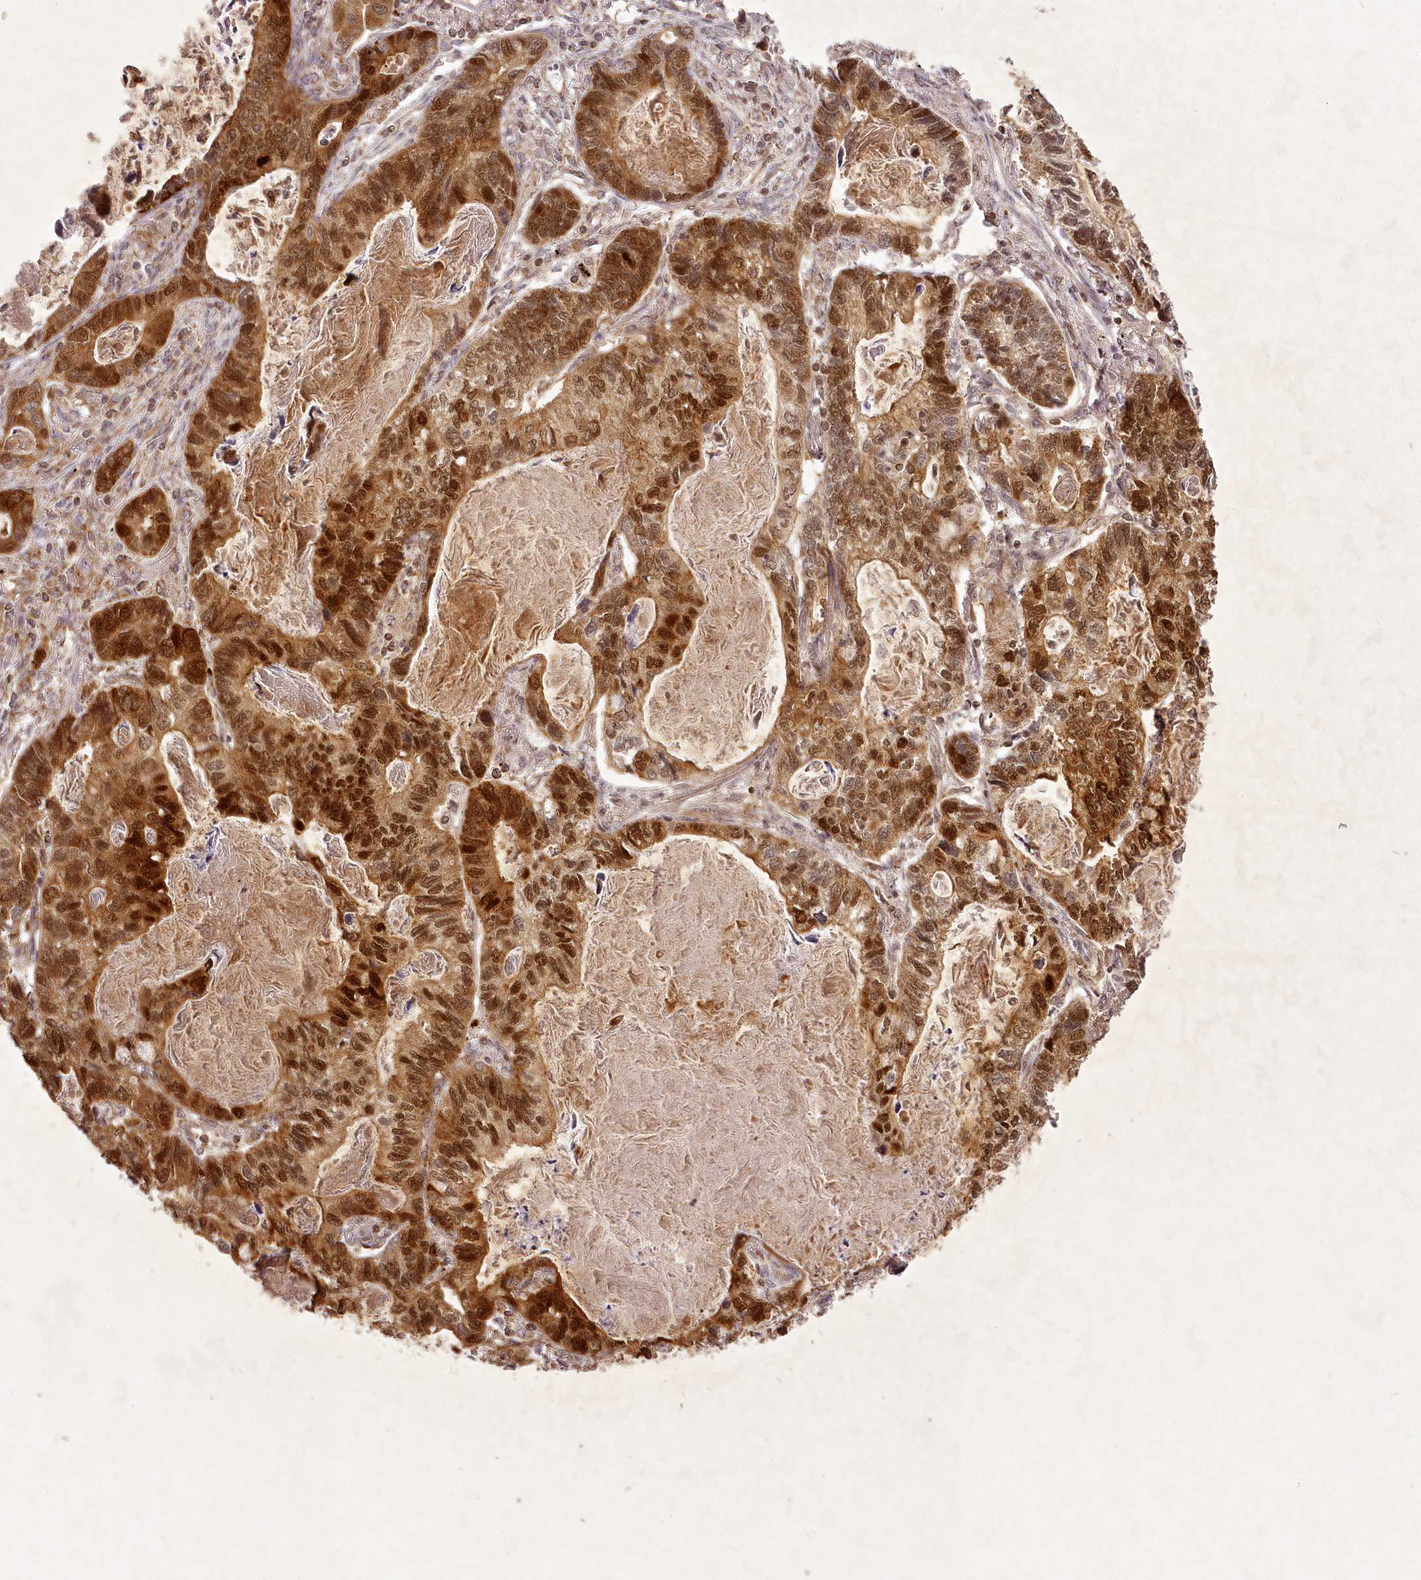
{"staining": {"intensity": "strong", "quantity": ">75%", "location": "cytoplasmic/membranous,nuclear"}, "tissue": "lung cancer", "cell_type": "Tumor cells", "image_type": "cancer", "snomed": [{"axis": "morphology", "description": "Adenocarcinoma, NOS"}, {"axis": "topography", "description": "Lung"}], "caption": "Protein expression analysis of lung cancer (adenocarcinoma) displays strong cytoplasmic/membranous and nuclear positivity in about >75% of tumor cells.", "gene": "CHCHD2", "patient": {"sex": "male", "age": 67}}